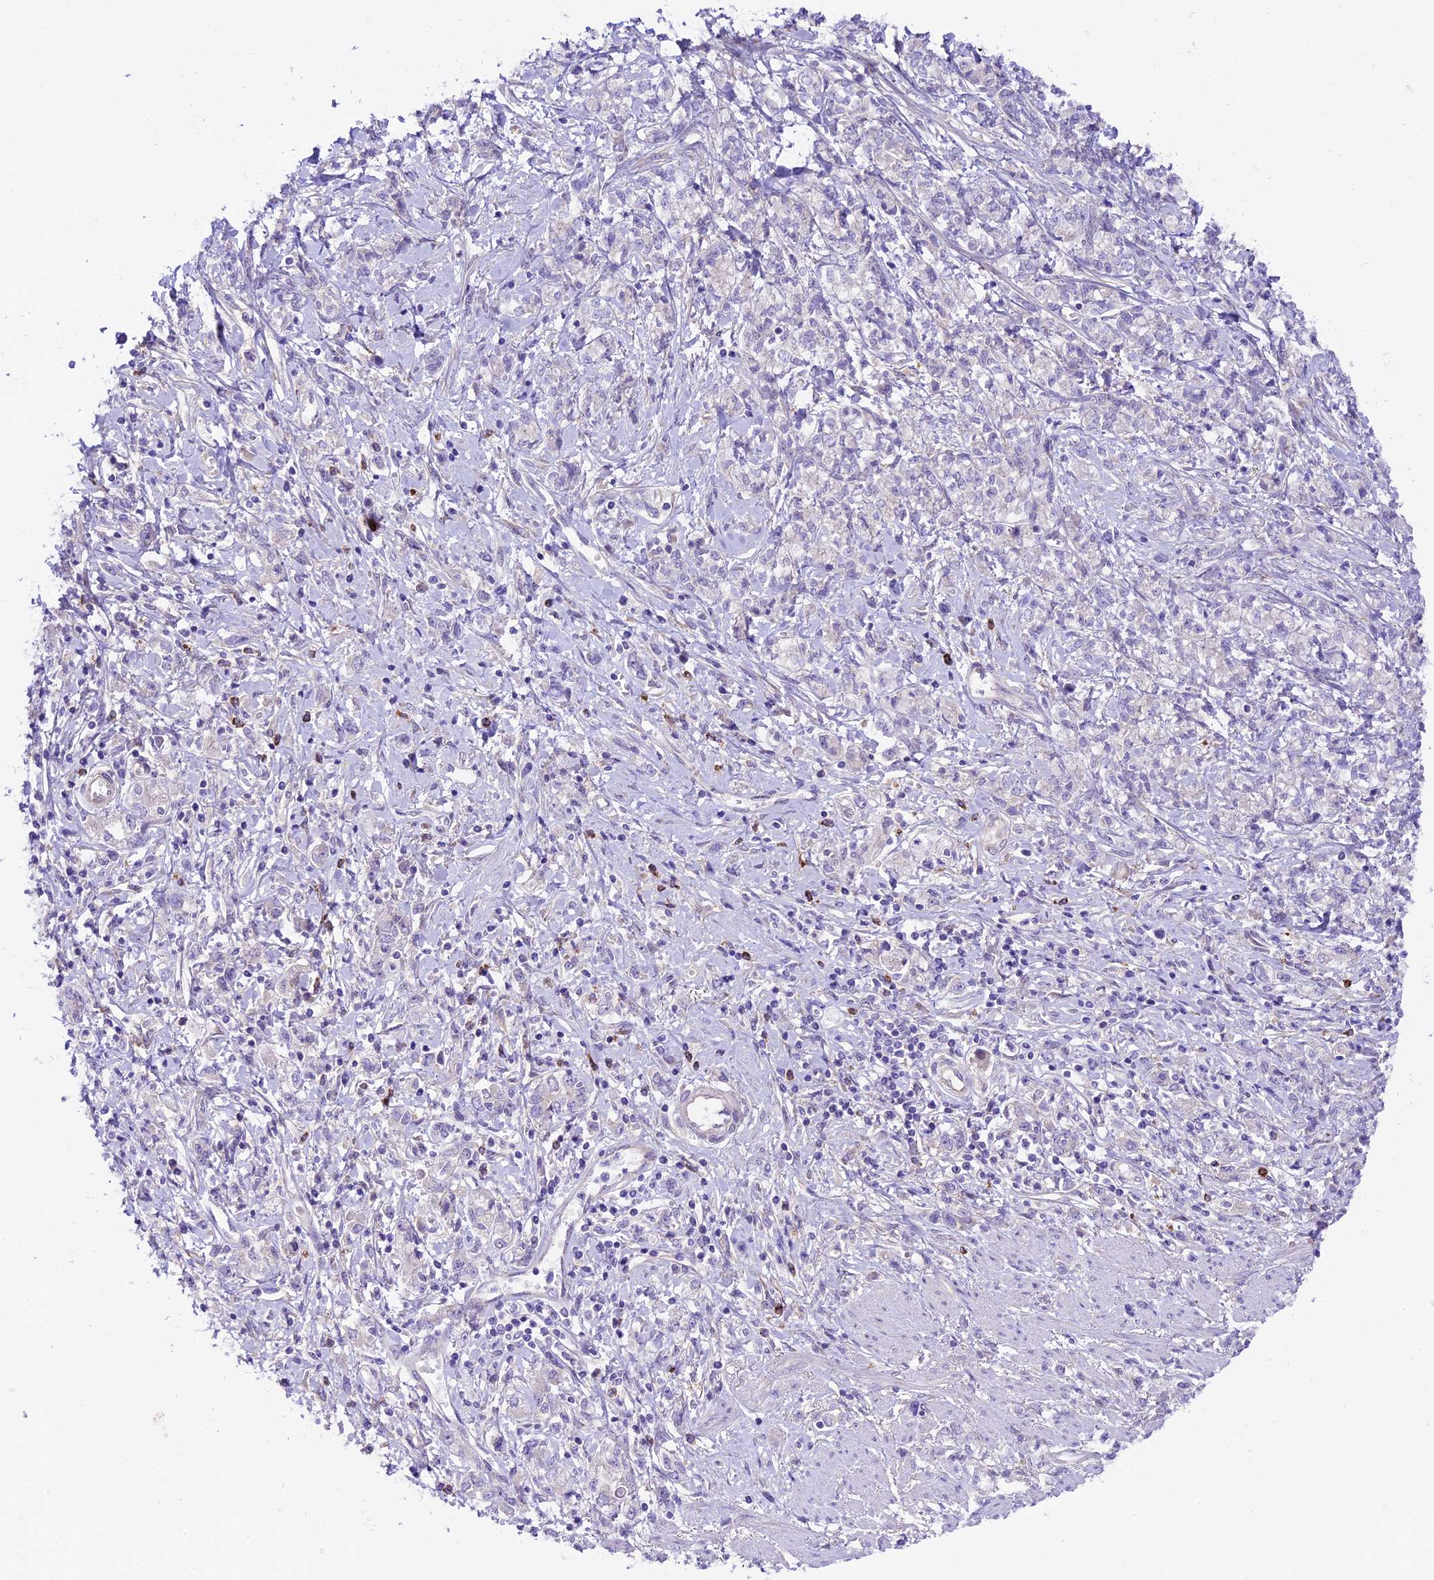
{"staining": {"intensity": "negative", "quantity": "none", "location": "none"}, "tissue": "stomach cancer", "cell_type": "Tumor cells", "image_type": "cancer", "snomed": [{"axis": "morphology", "description": "Adenocarcinoma, NOS"}, {"axis": "topography", "description": "Stomach"}], "caption": "DAB immunohistochemical staining of stomach adenocarcinoma demonstrates no significant positivity in tumor cells.", "gene": "SPRED1", "patient": {"sex": "female", "age": 76}}